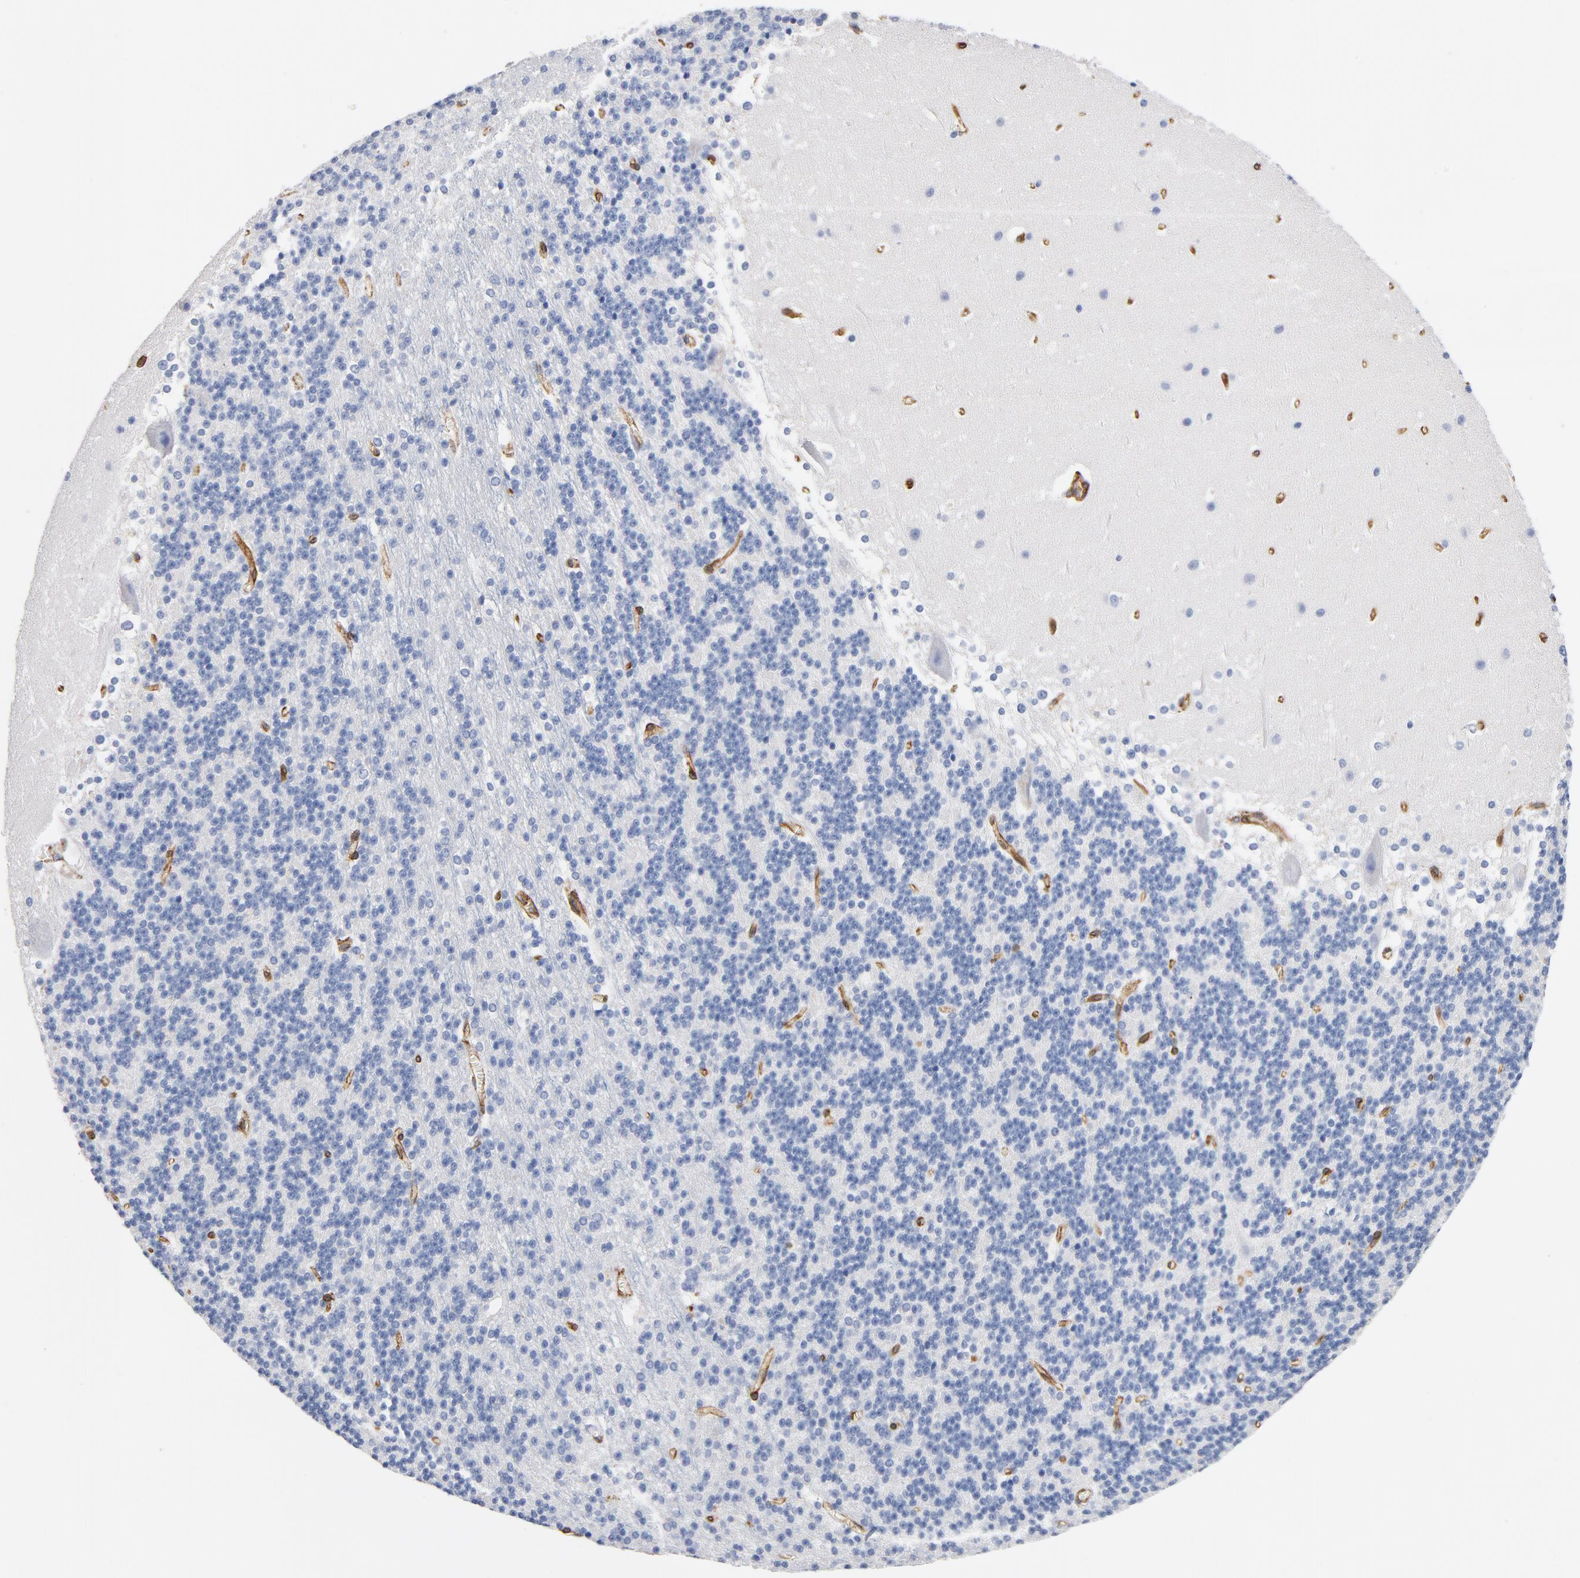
{"staining": {"intensity": "negative", "quantity": "none", "location": "none"}, "tissue": "cerebellum", "cell_type": "Cells in granular layer", "image_type": "normal", "snomed": [{"axis": "morphology", "description": "Normal tissue, NOS"}, {"axis": "topography", "description": "Cerebellum"}], "caption": "This micrograph is of benign cerebellum stained with IHC to label a protein in brown with the nuclei are counter-stained blue. There is no expression in cells in granular layer.", "gene": "SERPINH1", "patient": {"sex": "female", "age": 19}}